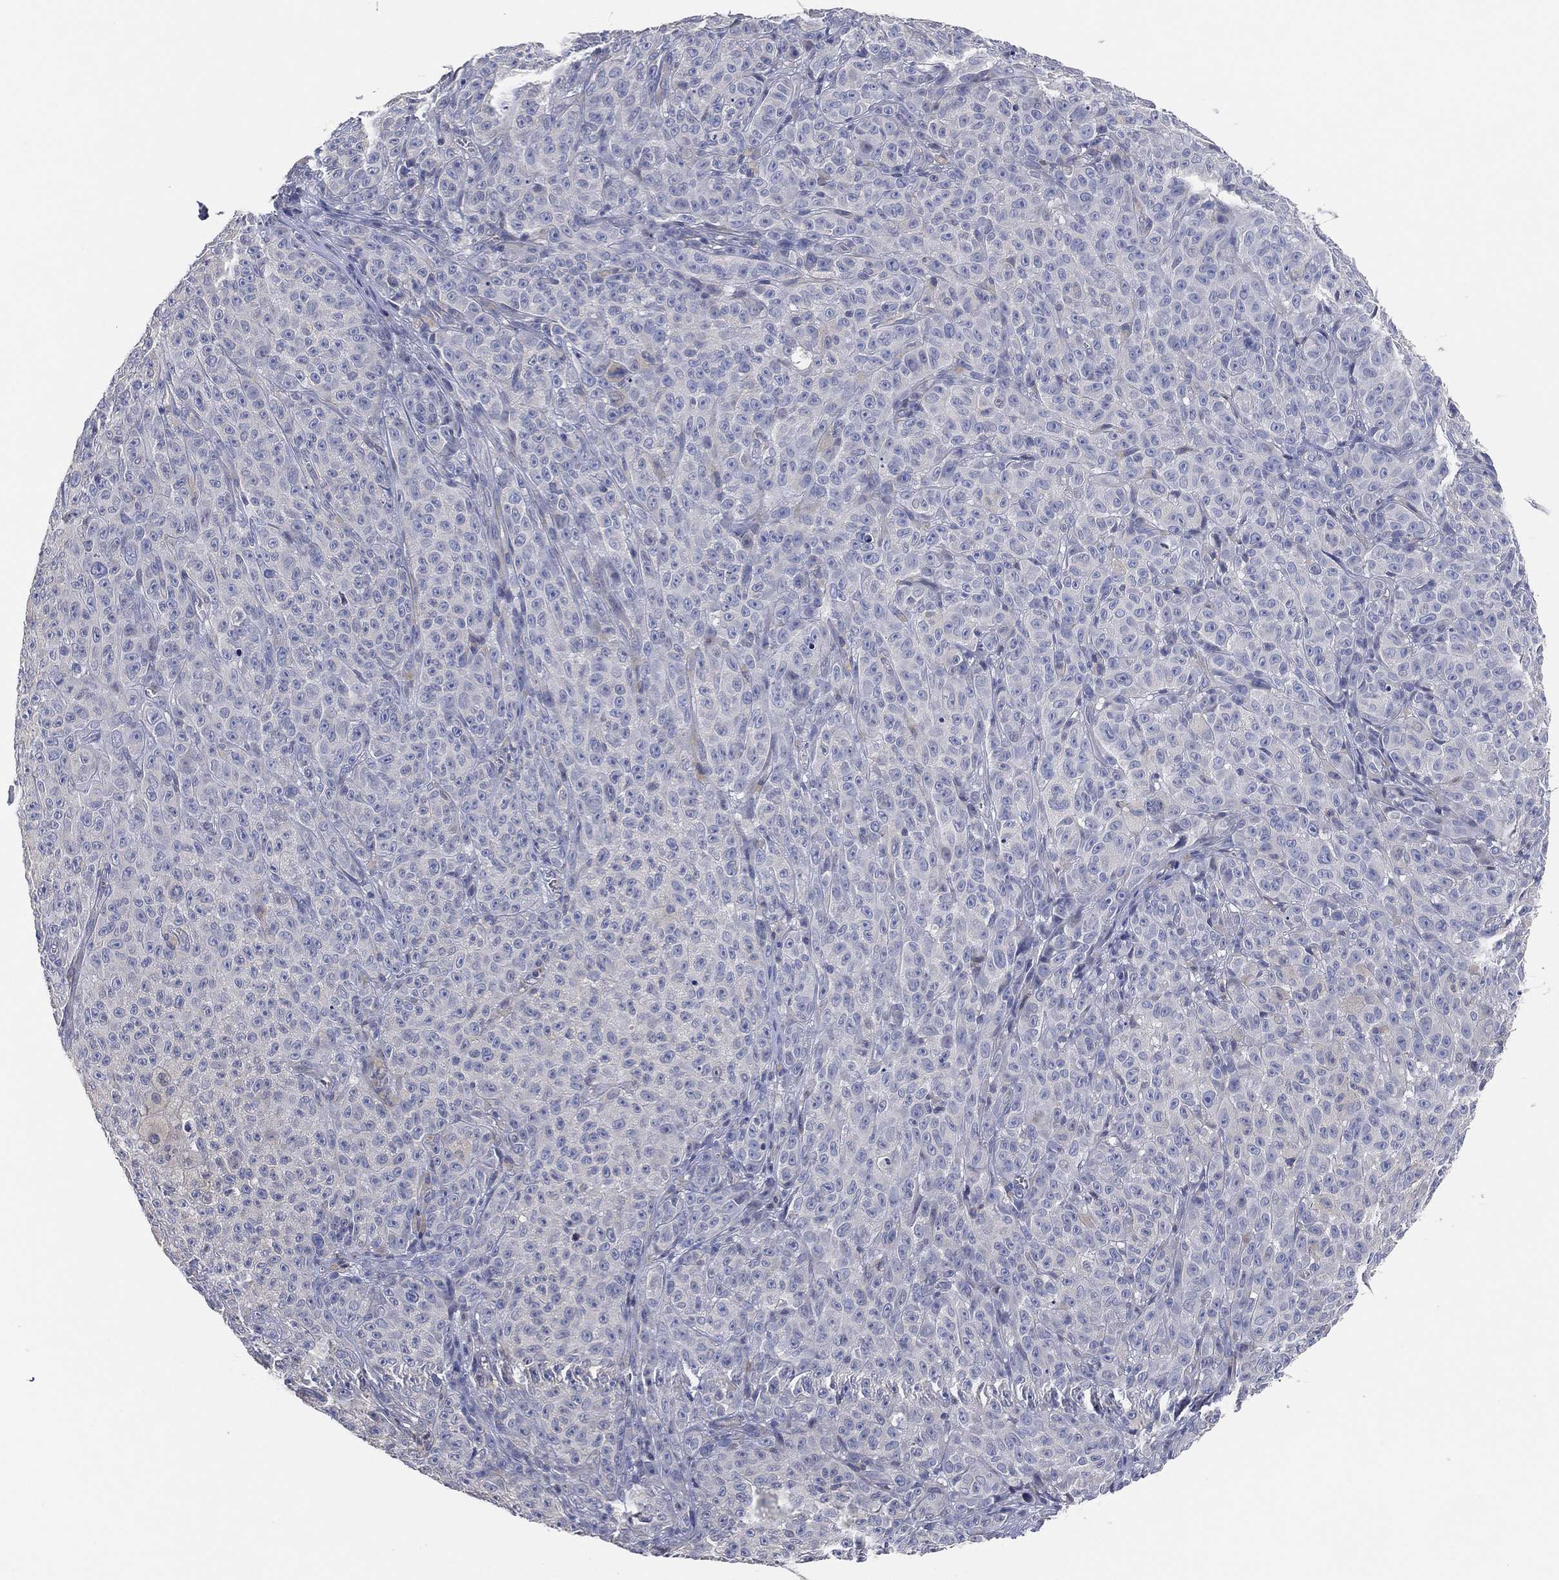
{"staining": {"intensity": "negative", "quantity": "none", "location": "none"}, "tissue": "melanoma", "cell_type": "Tumor cells", "image_type": "cancer", "snomed": [{"axis": "morphology", "description": "Malignant melanoma, NOS"}, {"axis": "topography", "description": "Skin"}], "caption": "Human malignant melanoma stained for a protein using IHC exhibits no expression in tumor cells.", "gene": "CFTR", "patient": {"sex": "female", "age": 82}}